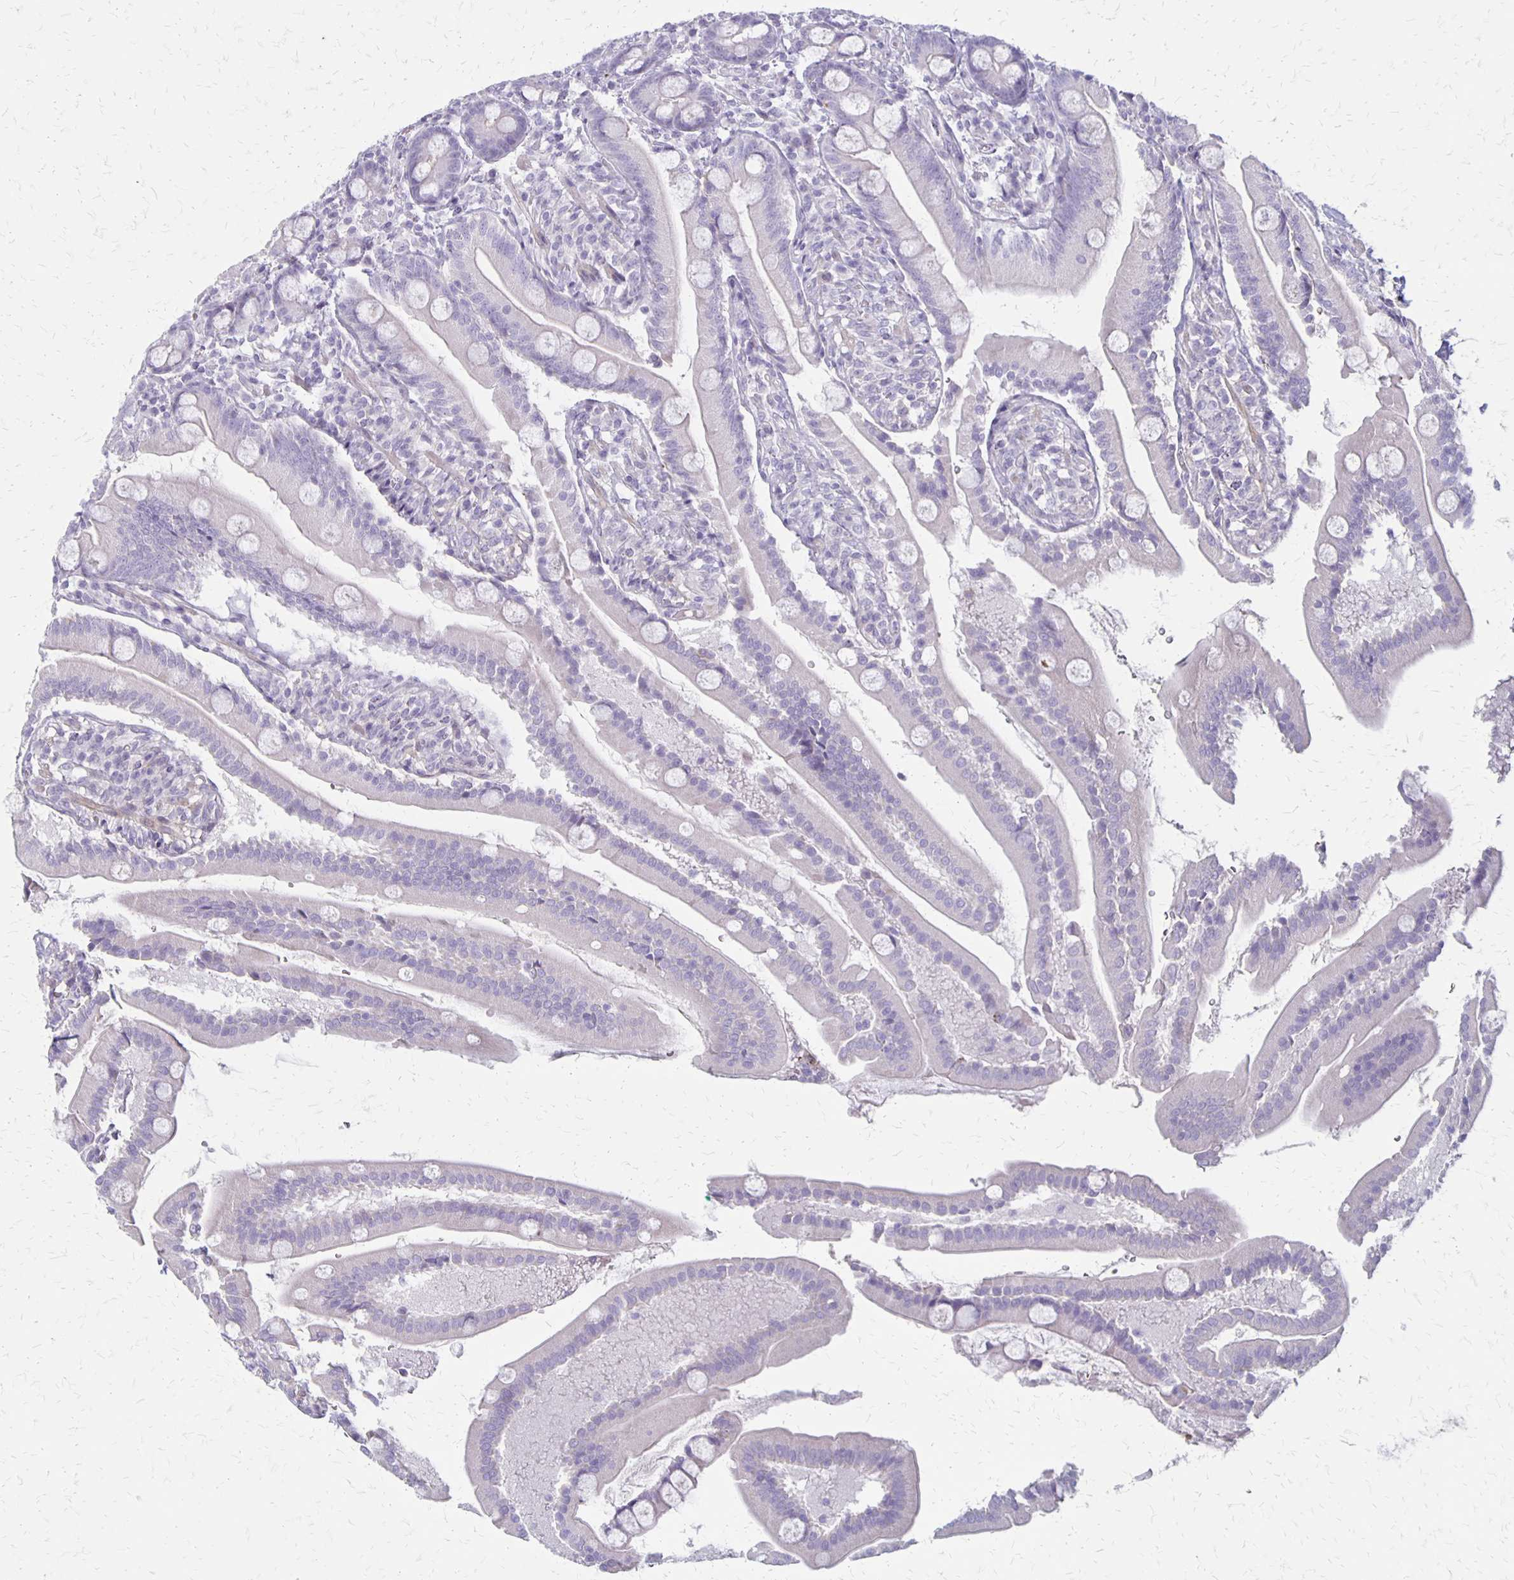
{"staining": {"intensity": "weak", "quantity": "<25%", "location": "cytoplasmic/membranous"}, "tissue": "duodenum", "cell_type": "Glandular cells", "image_type": "normal", "snomed": [{"axis": "morphology", "description": "Normal tissue, NOS"}, {"axis": "topography", "description": "Duodenum"}], "caption": "IHC of benign human duodenum reveals no positivity in glandular cells.", "gene": "HOMER1", "patient": {"sex": "female", "age": 67}}